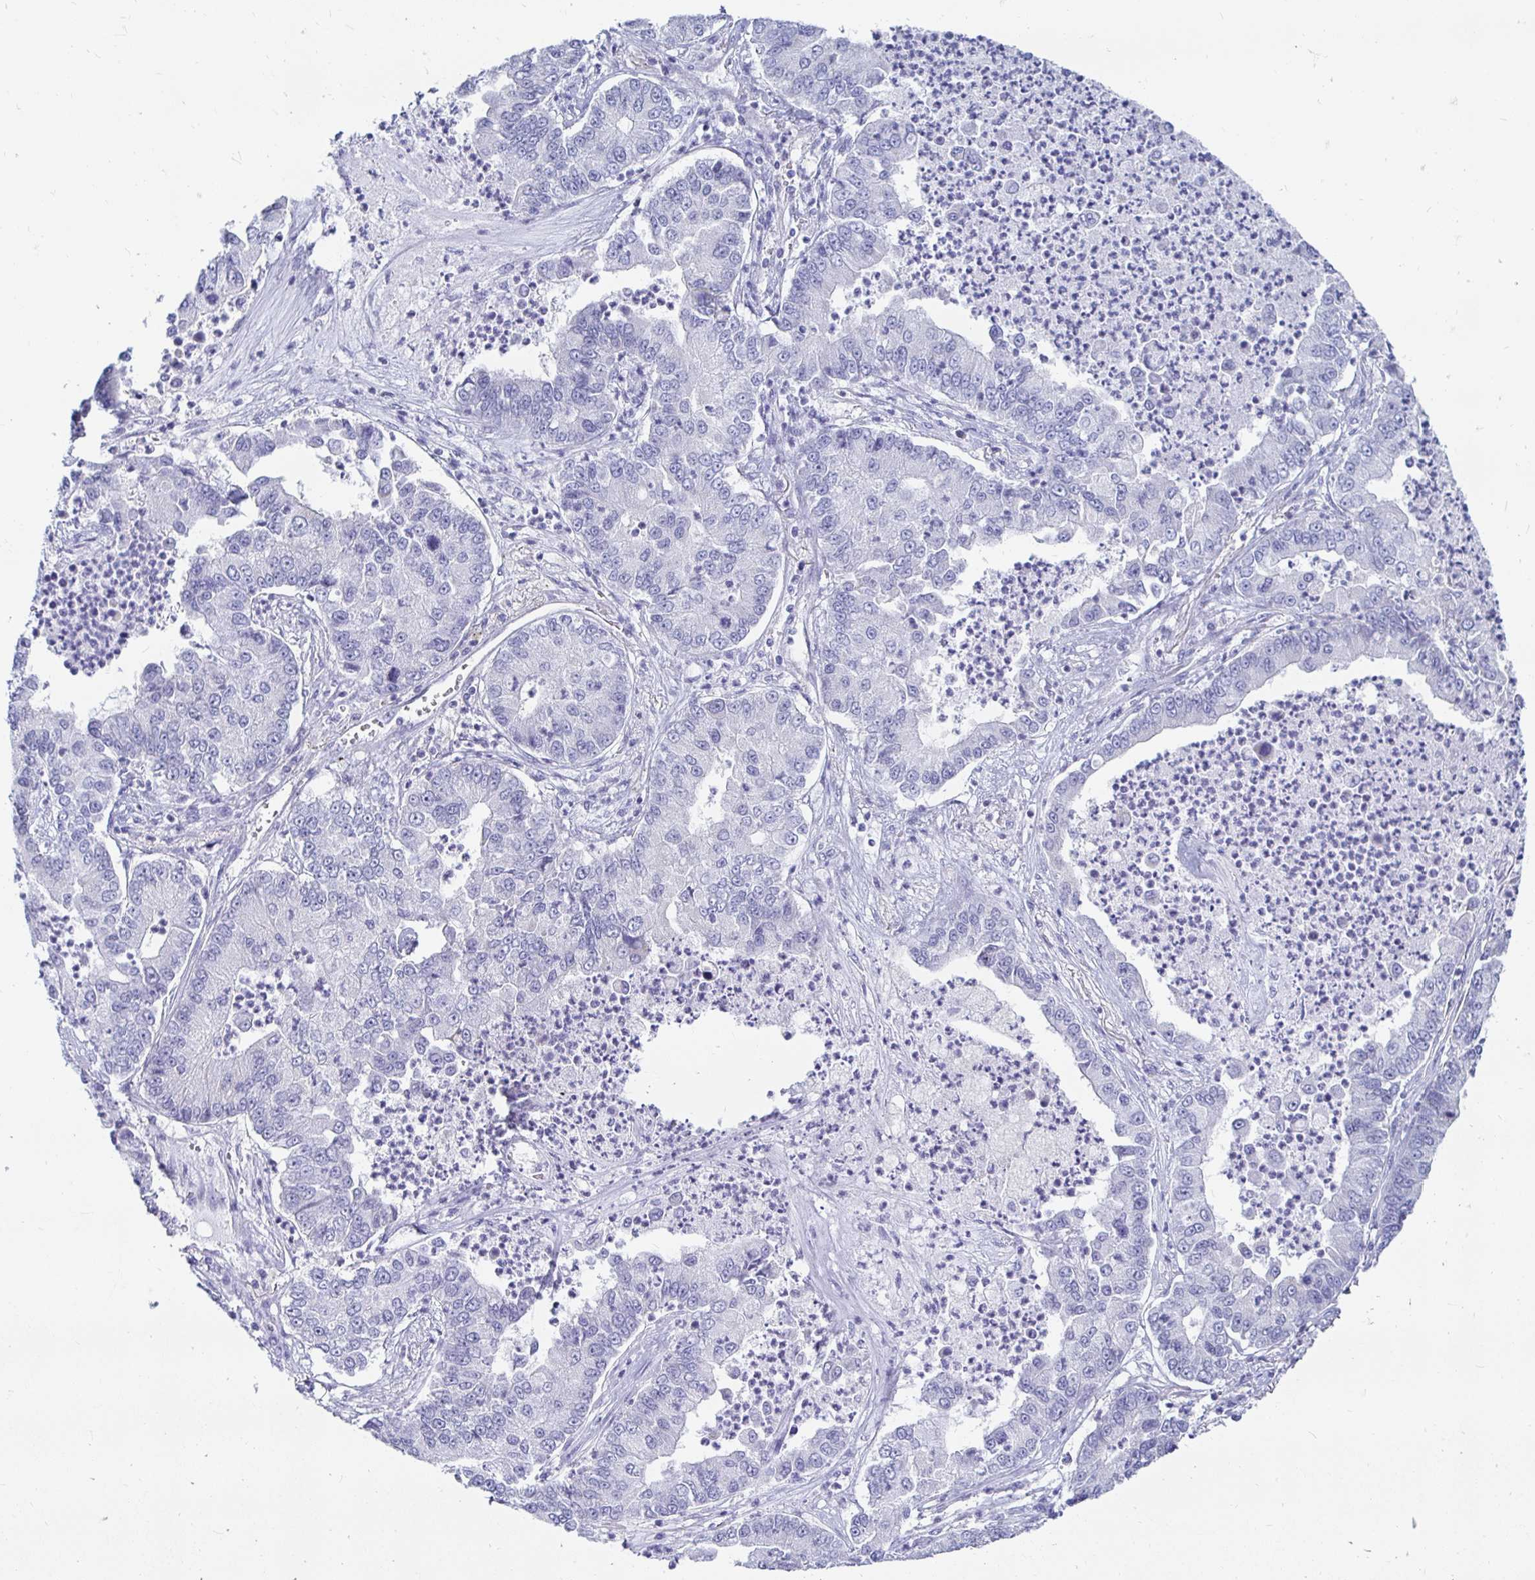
{"staining": {"intensity": "negative", "quantity": "none", "location": "none"}, "tissue": "lung cancer", "cell_type": "Tumor cells", "image_type": "cancer", "snomed": [{"axis": "morphology", "description": "Adenocarcinoma, NOS"}, {"axis": "topography", "description": "Lung"}], "caption": "IHC micrograph of human lung cancer stained for a protein (brown), which shows no staining in tumor cells.", "gene": "PEG10", "patient": {"sex": "female", "age": 57}}